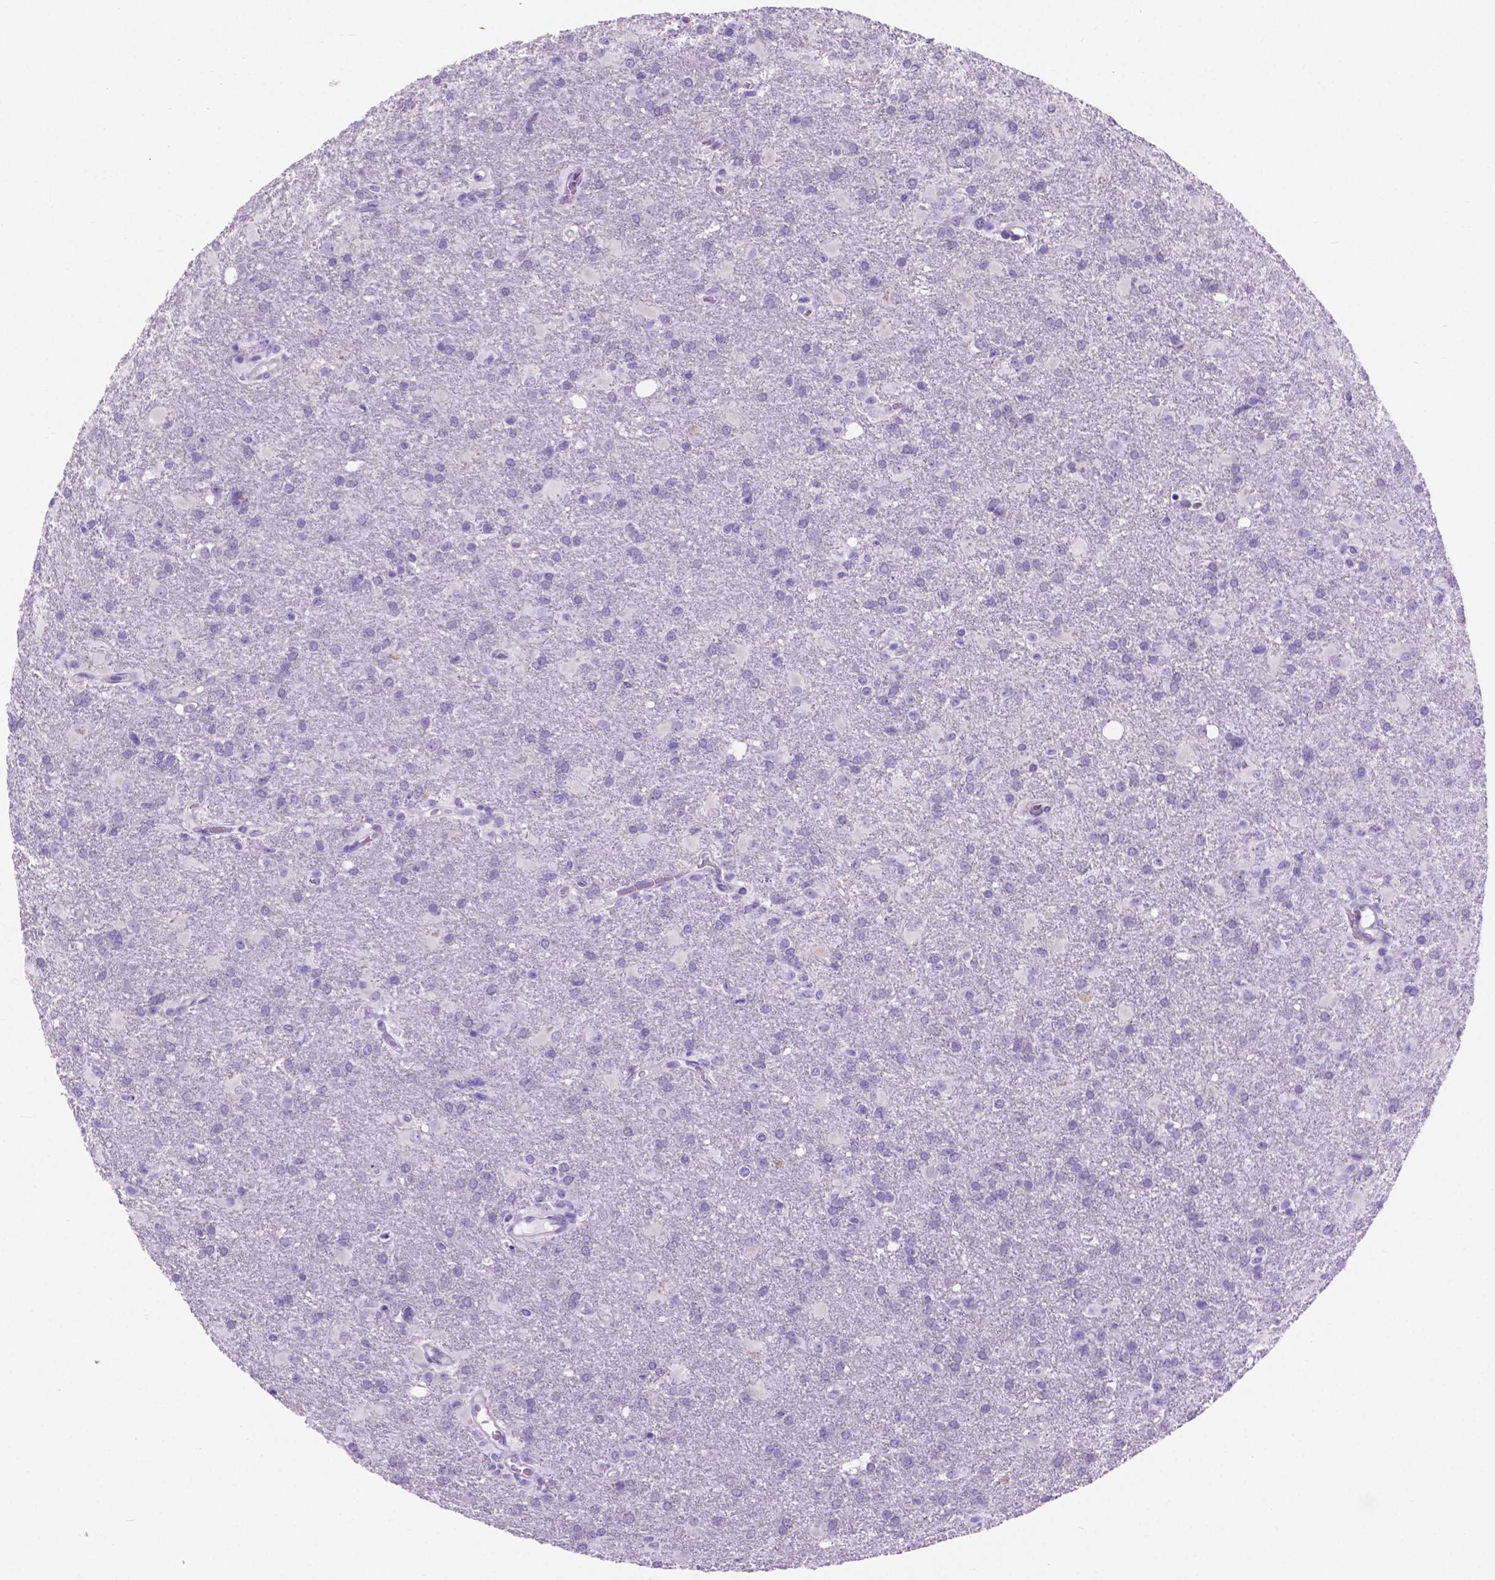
{"staining": {"intensity": "negative", "quantity": "none", "location": "none"}, "tissue": "glioma", "cell_type": "Tumor cells", "image_type": "cancer", "snomed": [{"axis": "morphology", "description": "Glioma, malignant, High grade"}, {"axis": "topography", "description": "Brain"}], "caption": "IHC micrograph of neoplastic tissue: malignant glioma (high-grade) stained with DAB (3,3'-diaminobenzidine) displays no significant protein positivity in tumor cells.", "gene": "GRIN2B", "patient": {"sex": "male", "age": 68}}